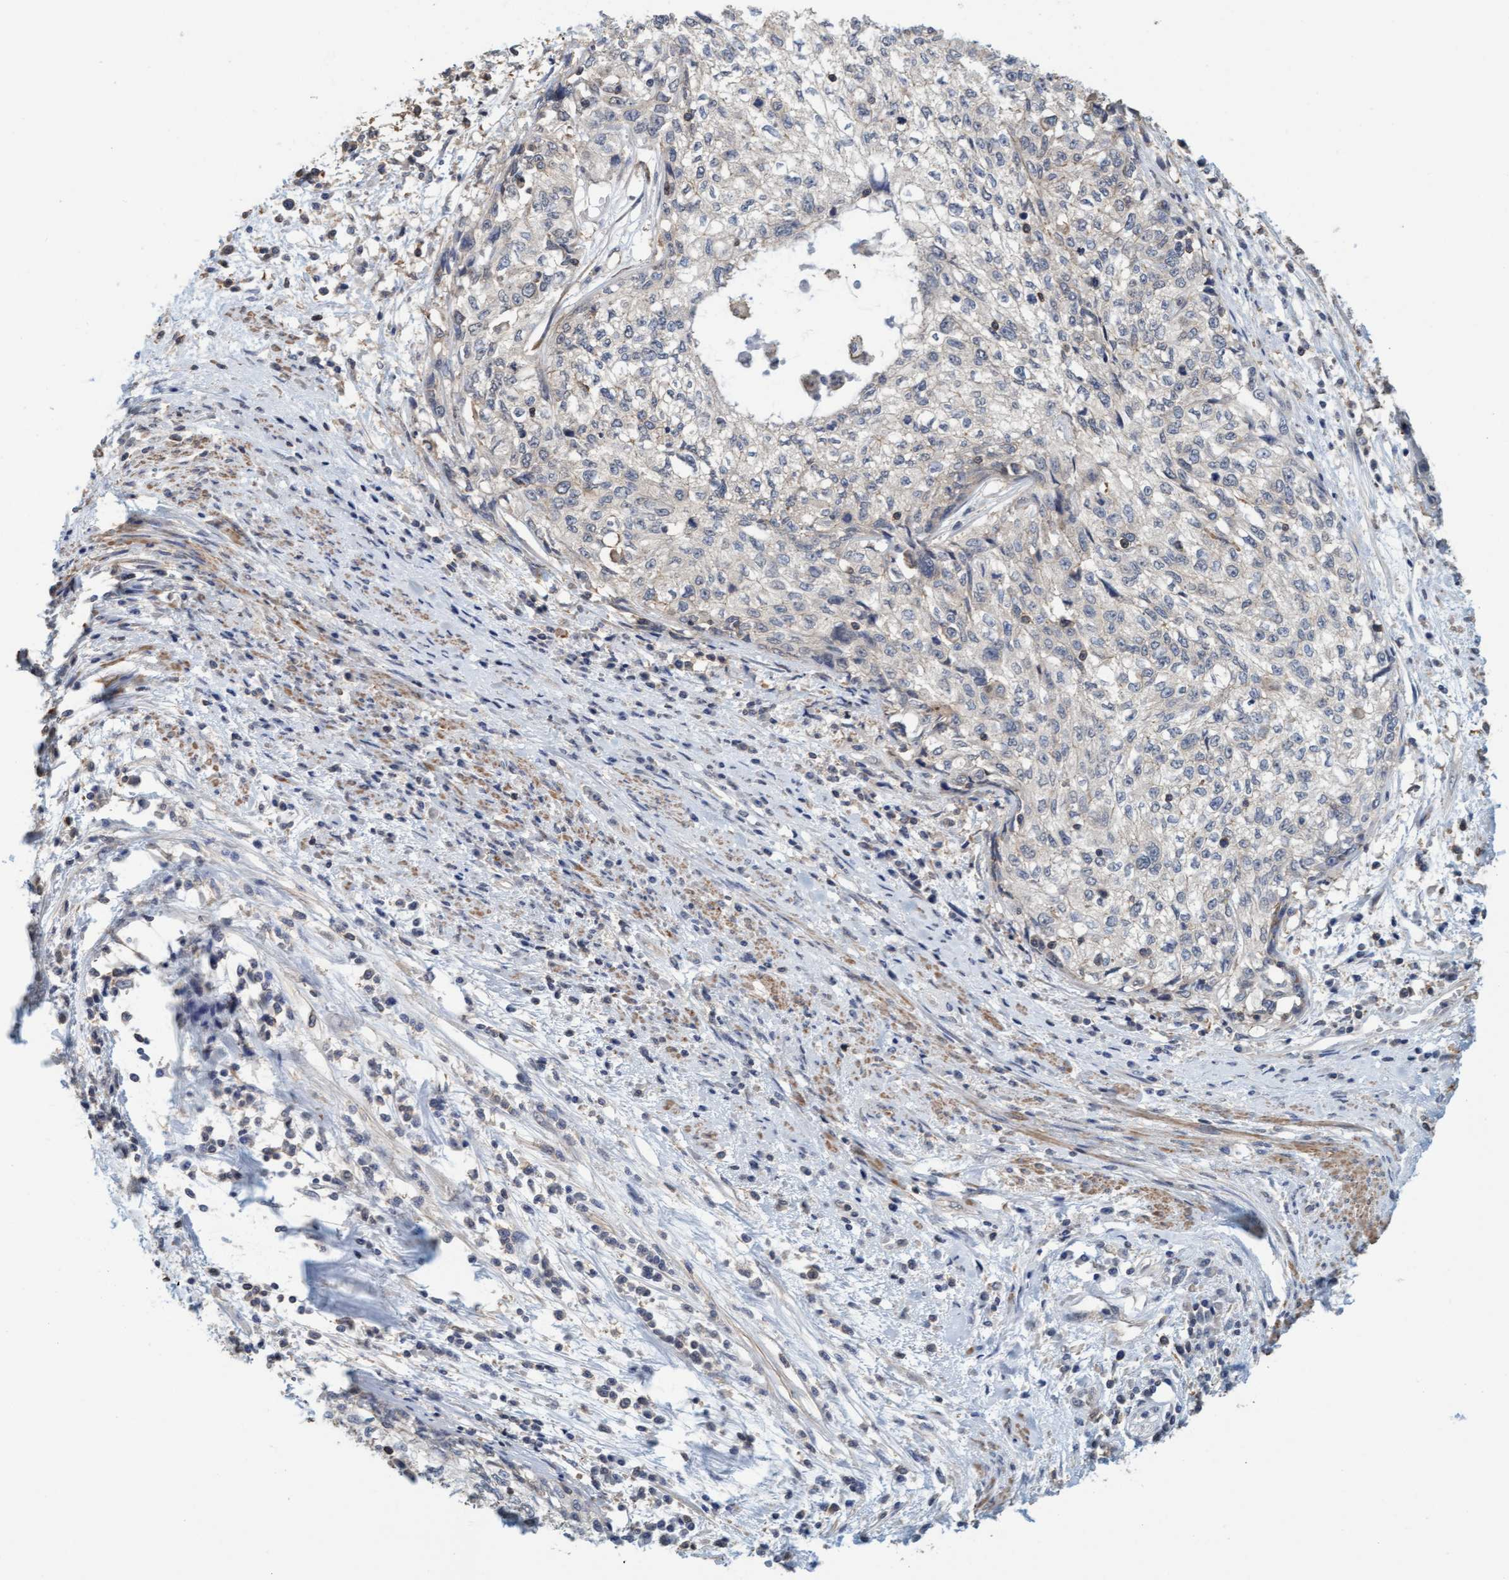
{"staining": {"intensity": "negative", "quantity": "none", "location": "none"}, "tissue": "cervical cancer", "cell_type": "Tumor cells", "image_type": "cancer", "snomed": [{"axis": "morphology", "description": "Squamous cell carcinoma, NOS"}, {"axis": "topography", "description": "Cervix"}], "caption": "An immunohistochemistry (IHC) micrograph of squamous cell carcinoma (cervical) is shown. There is no staining in tumor cells of squamous cell carcinoma (cervical). The staining is performed using DAB brown chromogen with nuclei counter-stained in using hematoxylin.", "gene": "FXR2", "patient": {"sex": "female", "age": 57}}